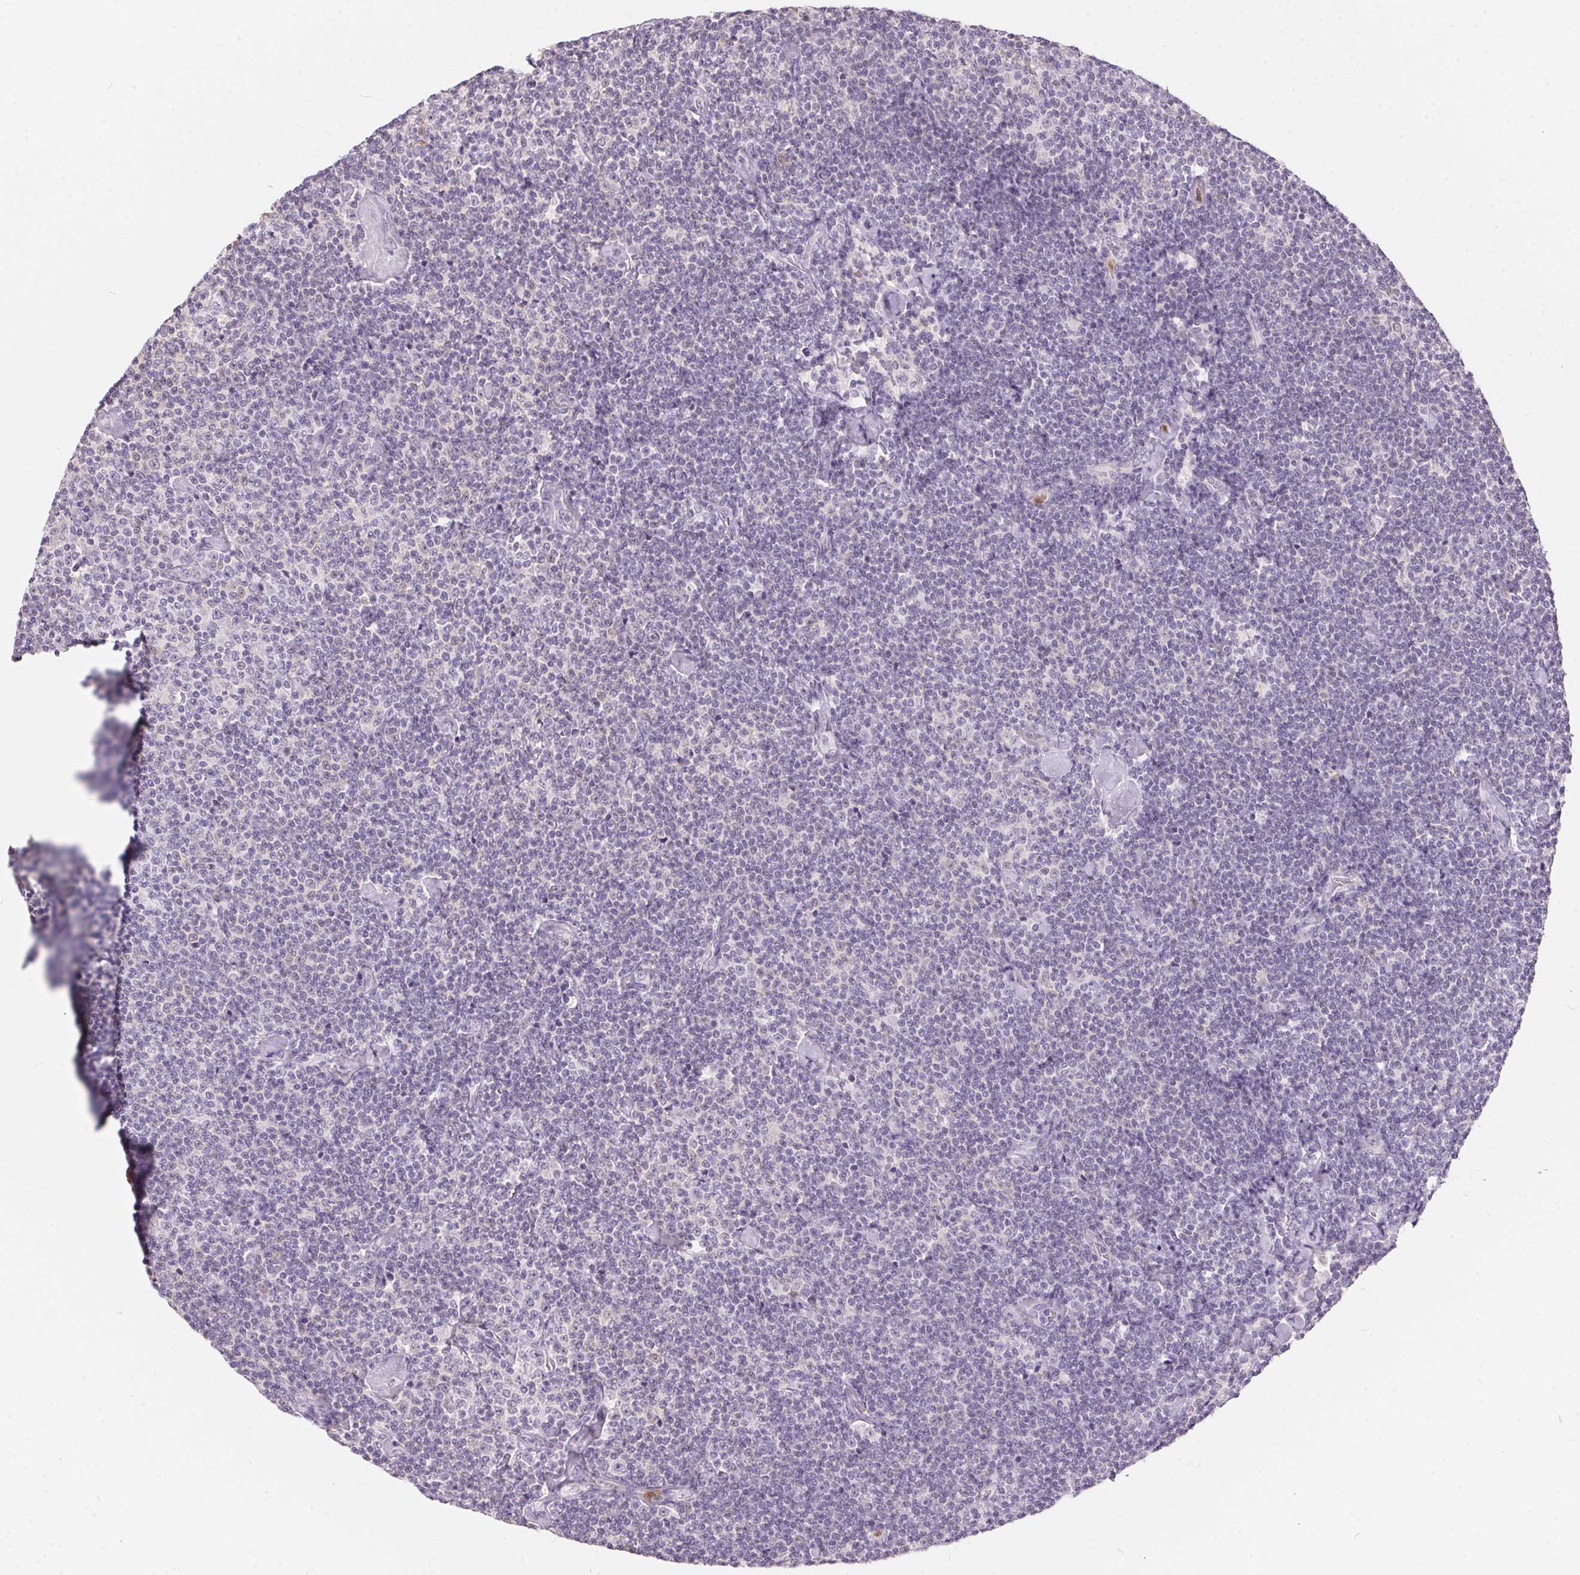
{"staining": {"intensity": "negative", "quantity": "none", "location": "none"}, "tissue": "lymphoma", "cell_type": "Tumor cells", "image_type": "cancer", "snomed": [{"axis": "morphology", "description": "Malignant lymphoma, non-Hodgkin's type, Low grade"}, {"axis": "topography", "description": "Lymph node"}], "caption": "Immunohistochemistry histopathology image of neoplastic tissue: lymphoma stained with DAB (3,3'-diaminobenzidine) reveals no significant protein positivity in tumor cells.", "gene": "SERPINB1", "patient": {"sex": "male", "age": 81}}